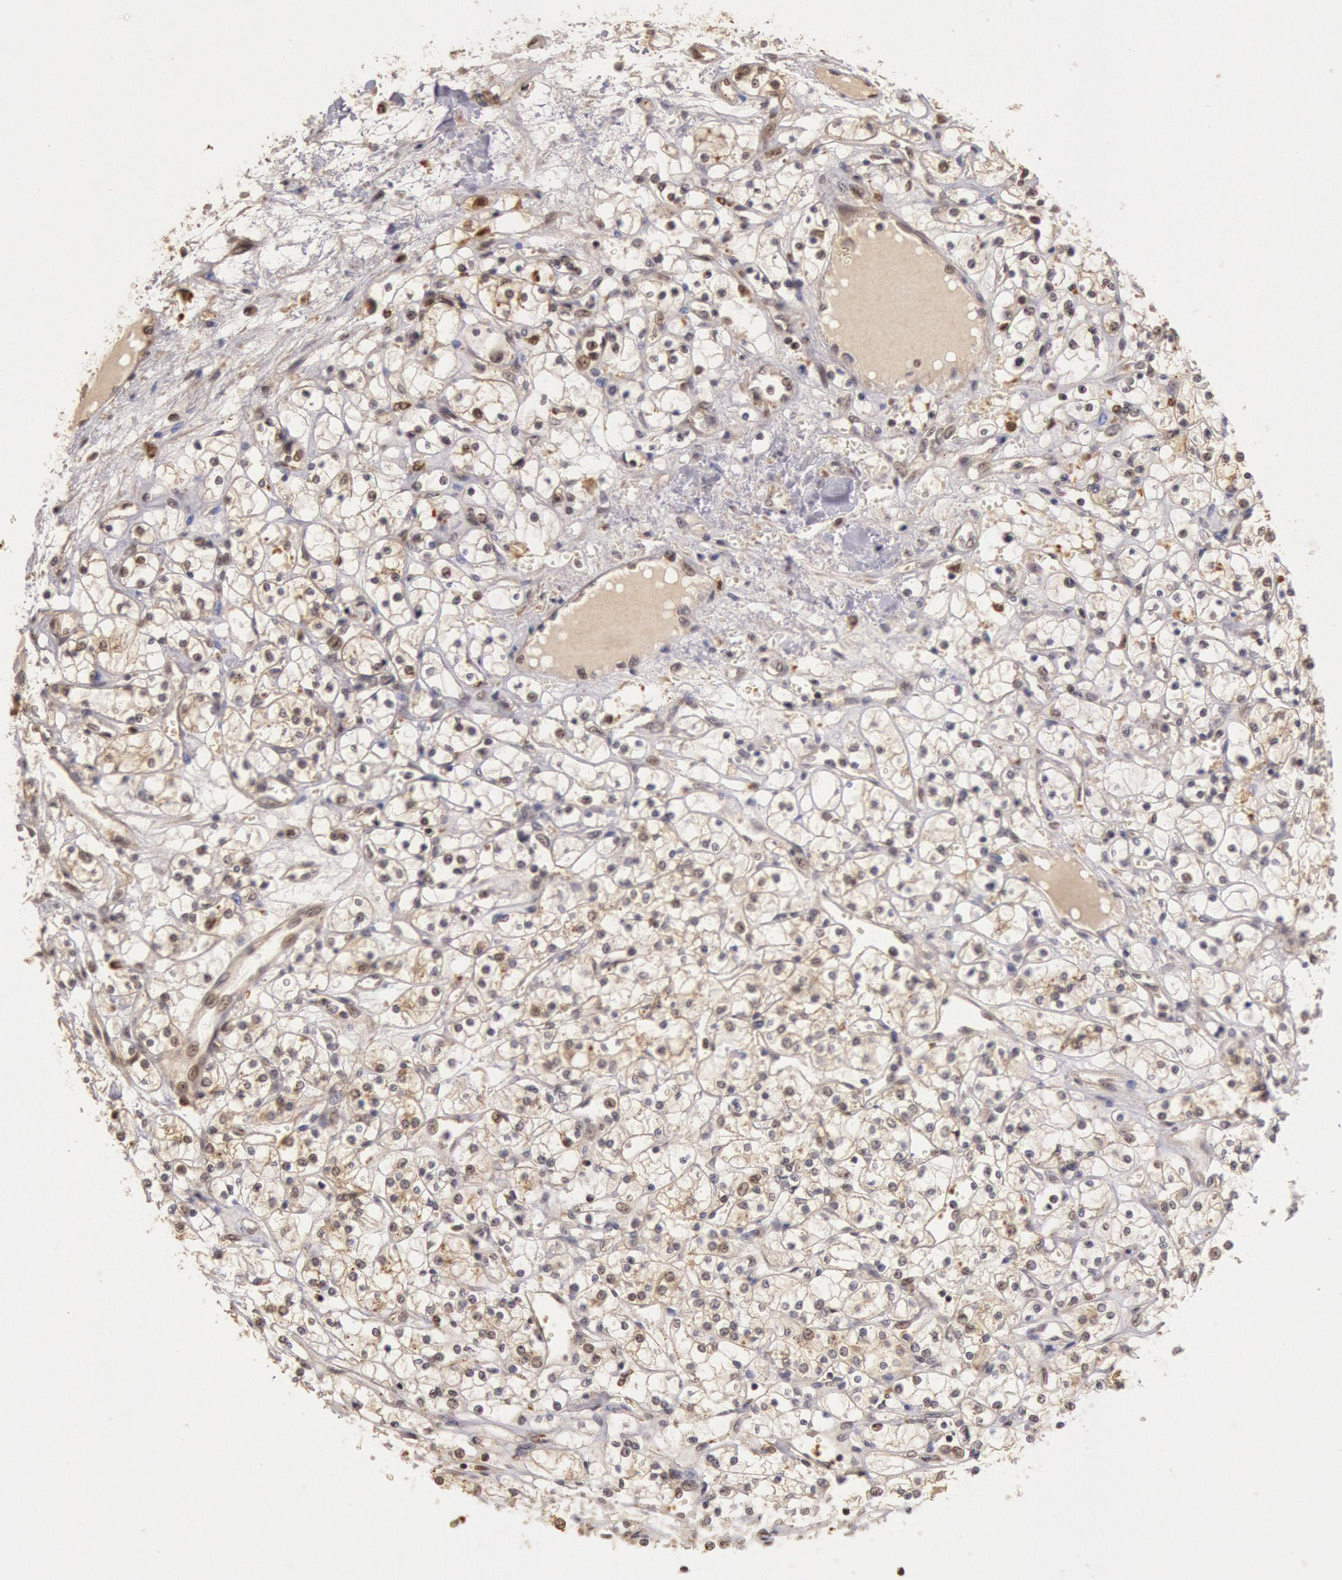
{"staining": {"intensity": "weak", "quantity": "25%-75%", "location": "nuclear"}, "tissue": "renal cancer", "cell_type": "Tumor cells", "image_type": "cancer", "snomed": [{"axis": "morphology", "description": "Adenocarcinoma, NOS"}, {"axis": "topography", "description": "Kidney"}], "caption": "Tumor cells display weak nuclear expression in about 25%-75% of cells in adenocarcinoma (renal).", "gene": "LIG4", "patient": {"sex": "male", "age": 61}}